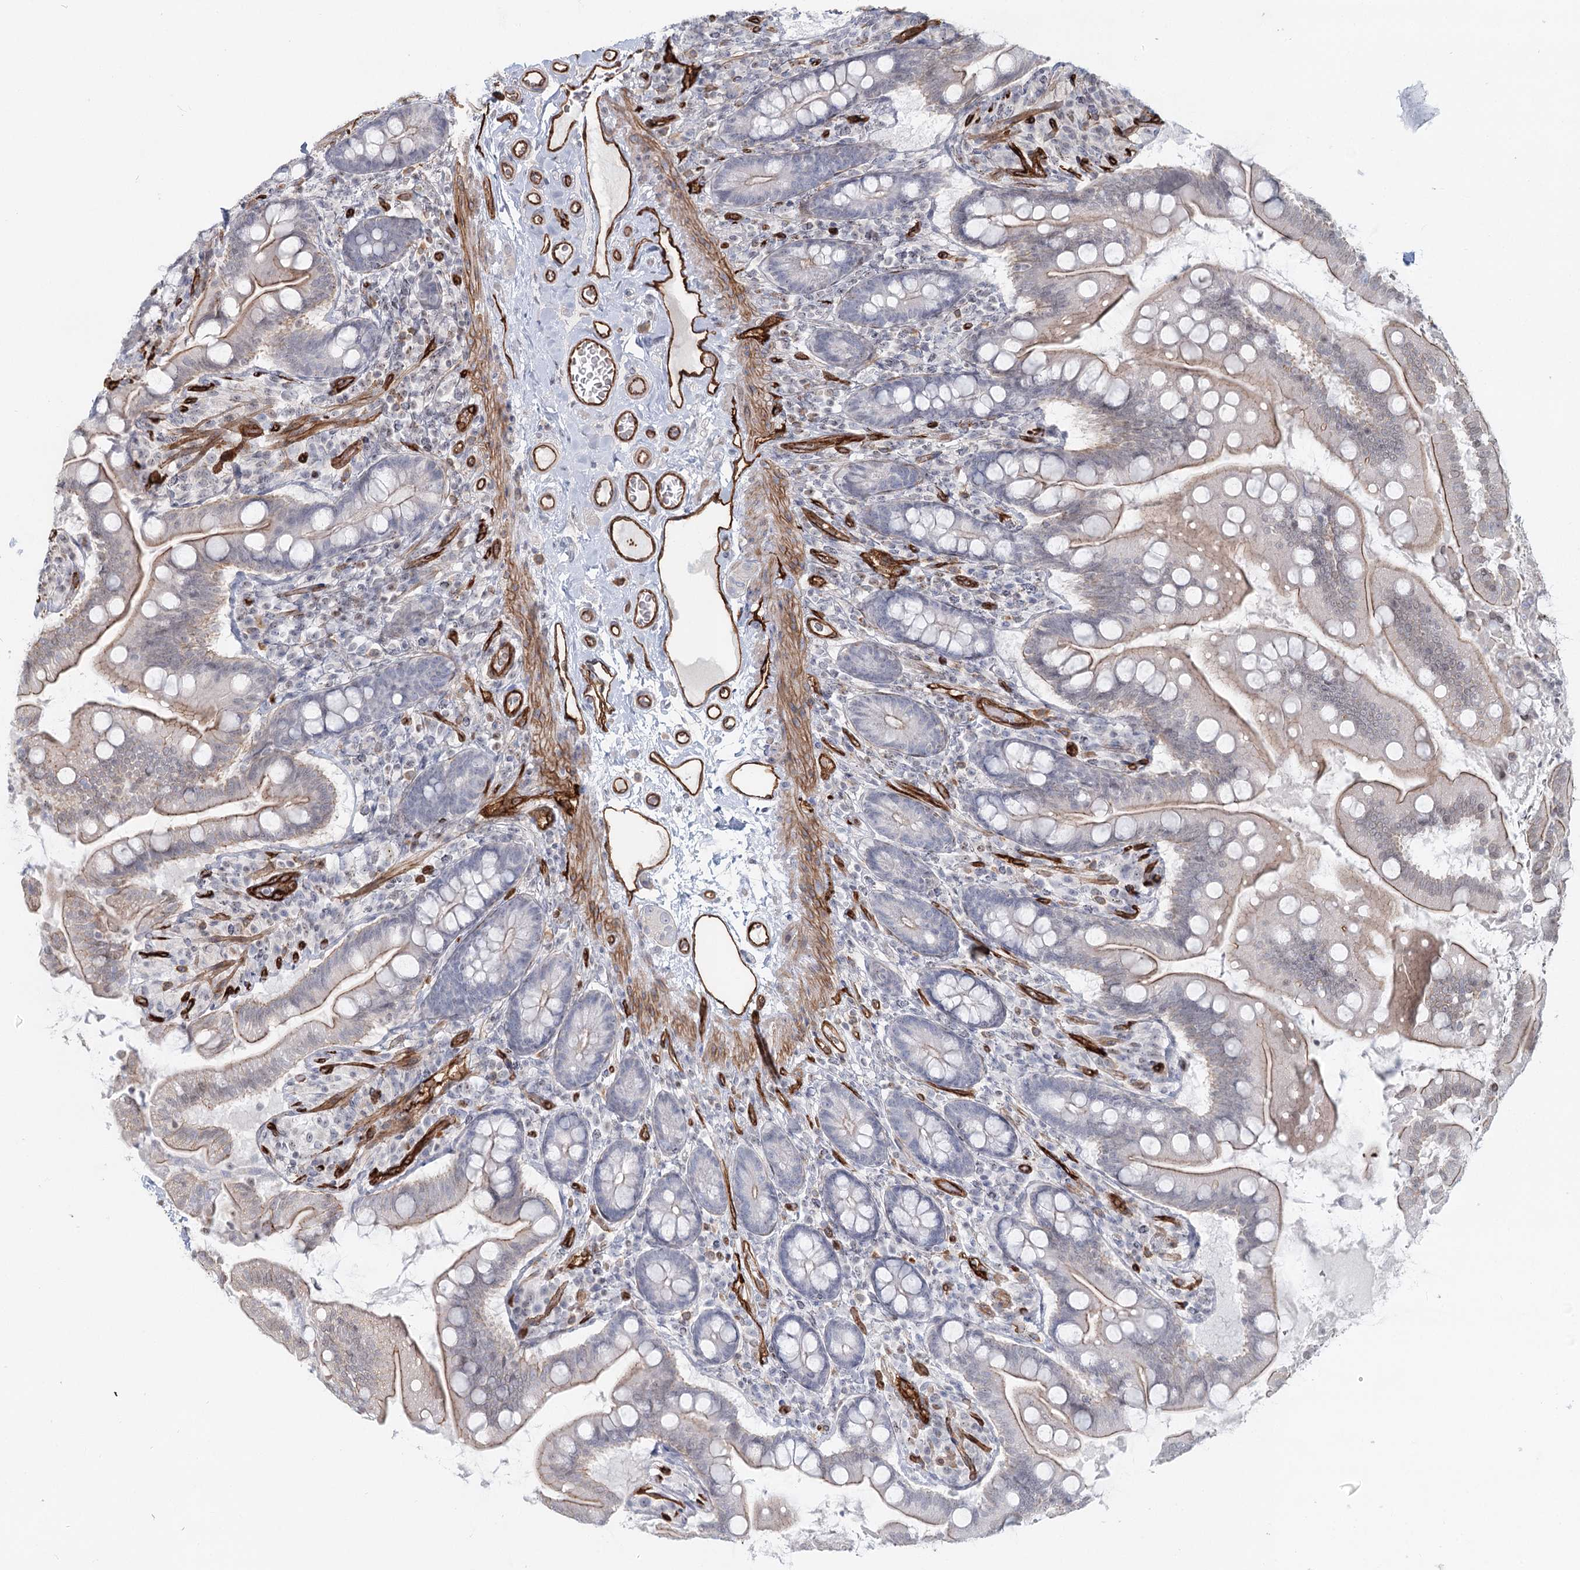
{"staining": {"intensity": "weak", "quantity": "25%-75%", "location": "cytoplasmic/membranous"}, "tissue": "small intestine", "cell_type": "Glandular cells", "image_type": "normal", "snomed": [{"axis": "morphology", "description": "Normal tissue, NOS"}, {"axis": "topography", "description": "Small intestine"}], "caption": "Immunohistochemistry of normal small intestine demonstrates low levels of weak cytoplasmic/membranous staining in approximately 25%-75% of glandular cells.", "gene": "ZFYVE28", "patient": {"sex": "female", "age": 64}}